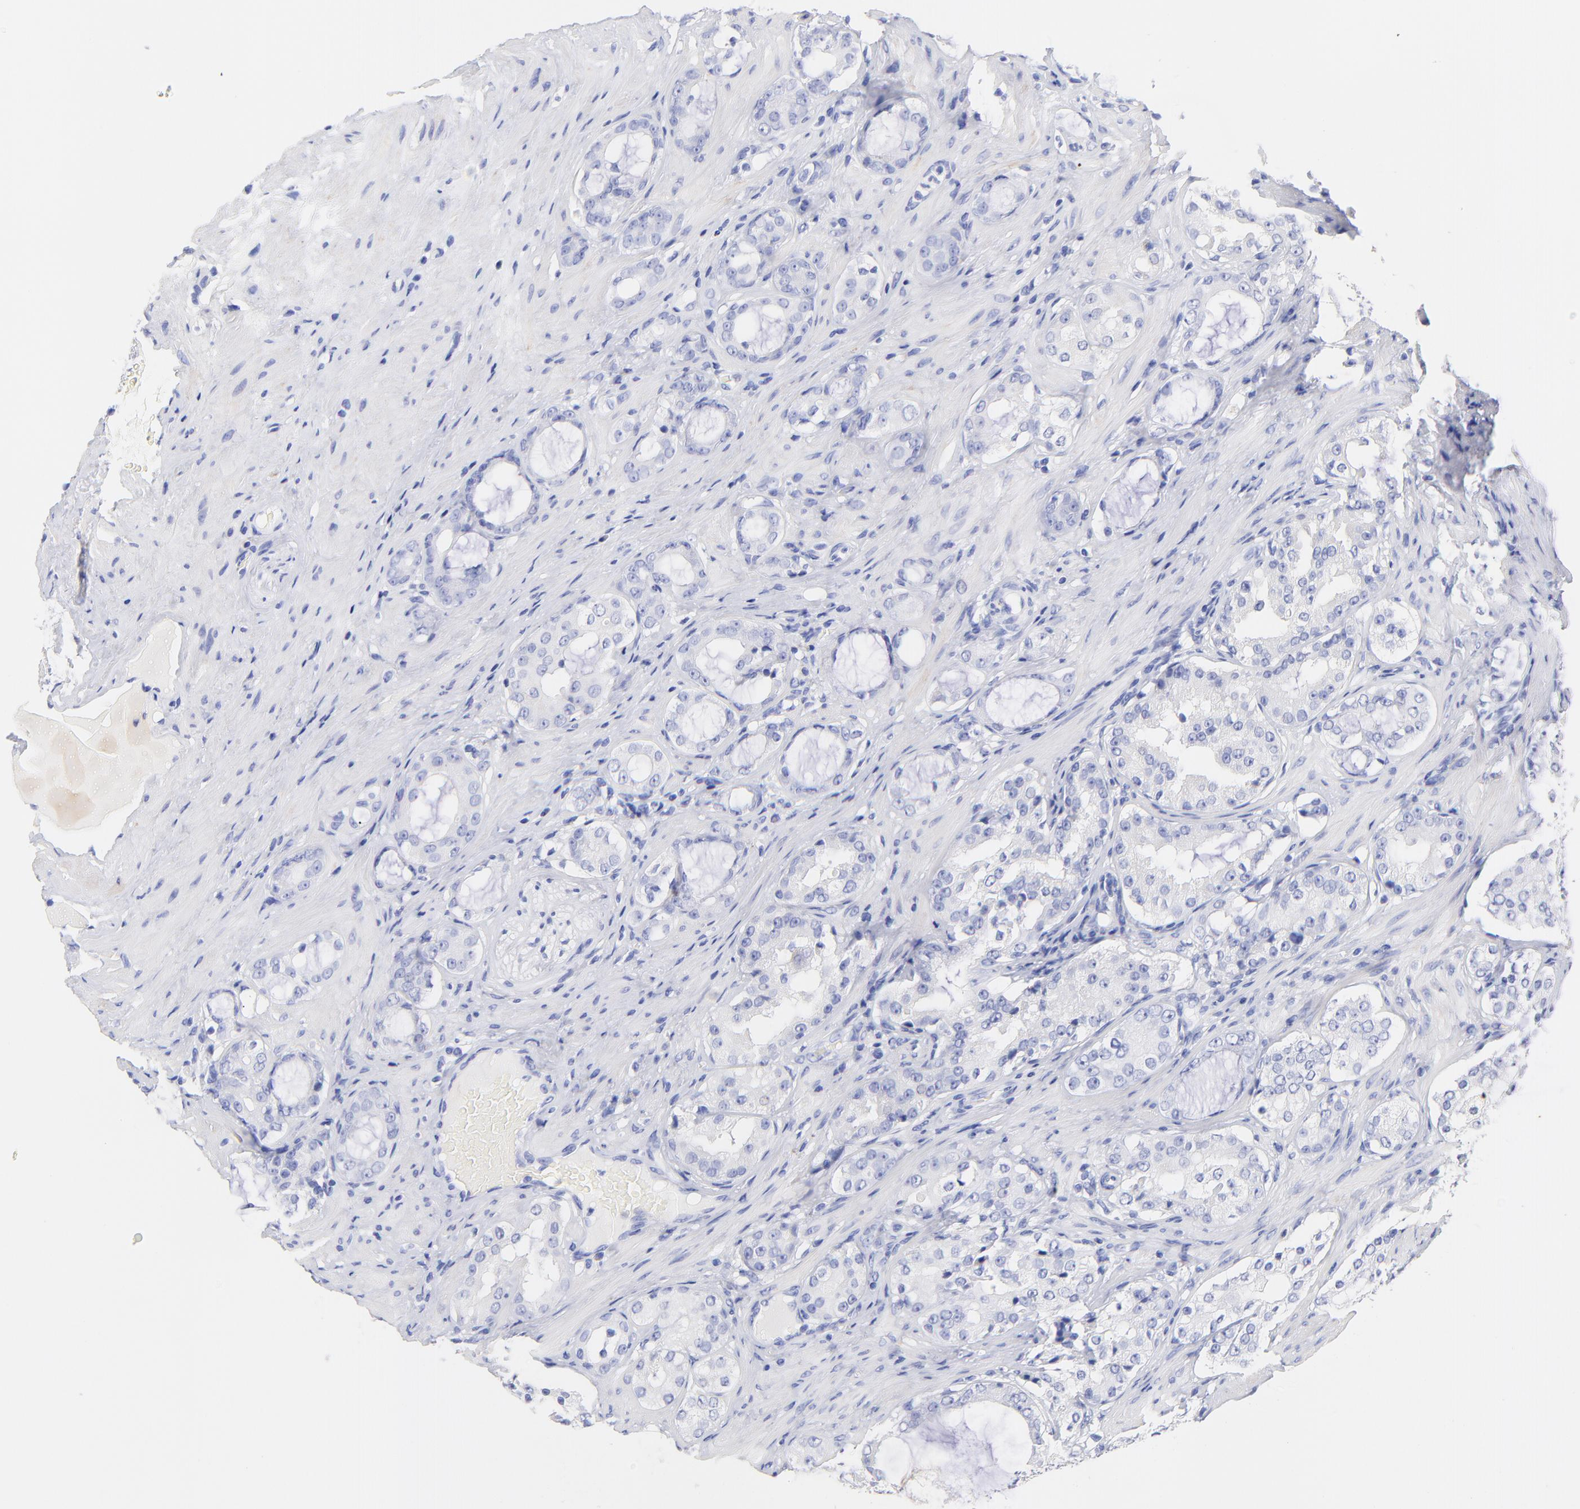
{"staining": {"intensity": "negative", "quantity": "none", "location": "none"}, "tissue": "prostate cancer", "cell_type": "Tumor cells", "image_type": "cancer", "snomed": [{"axis": "morphology", "description": "Adenocarcinoma, Medium grade"}, {"axis": "topography", "description": "Prostate"}], "caption": "A high-resolution image shows immunohistochemistry staining of prostate cancer, which demonstrates no significant positivity in tumor cells.", "gene": "C1QTNF6", "patient": {"sex": "male", "age": 73}}